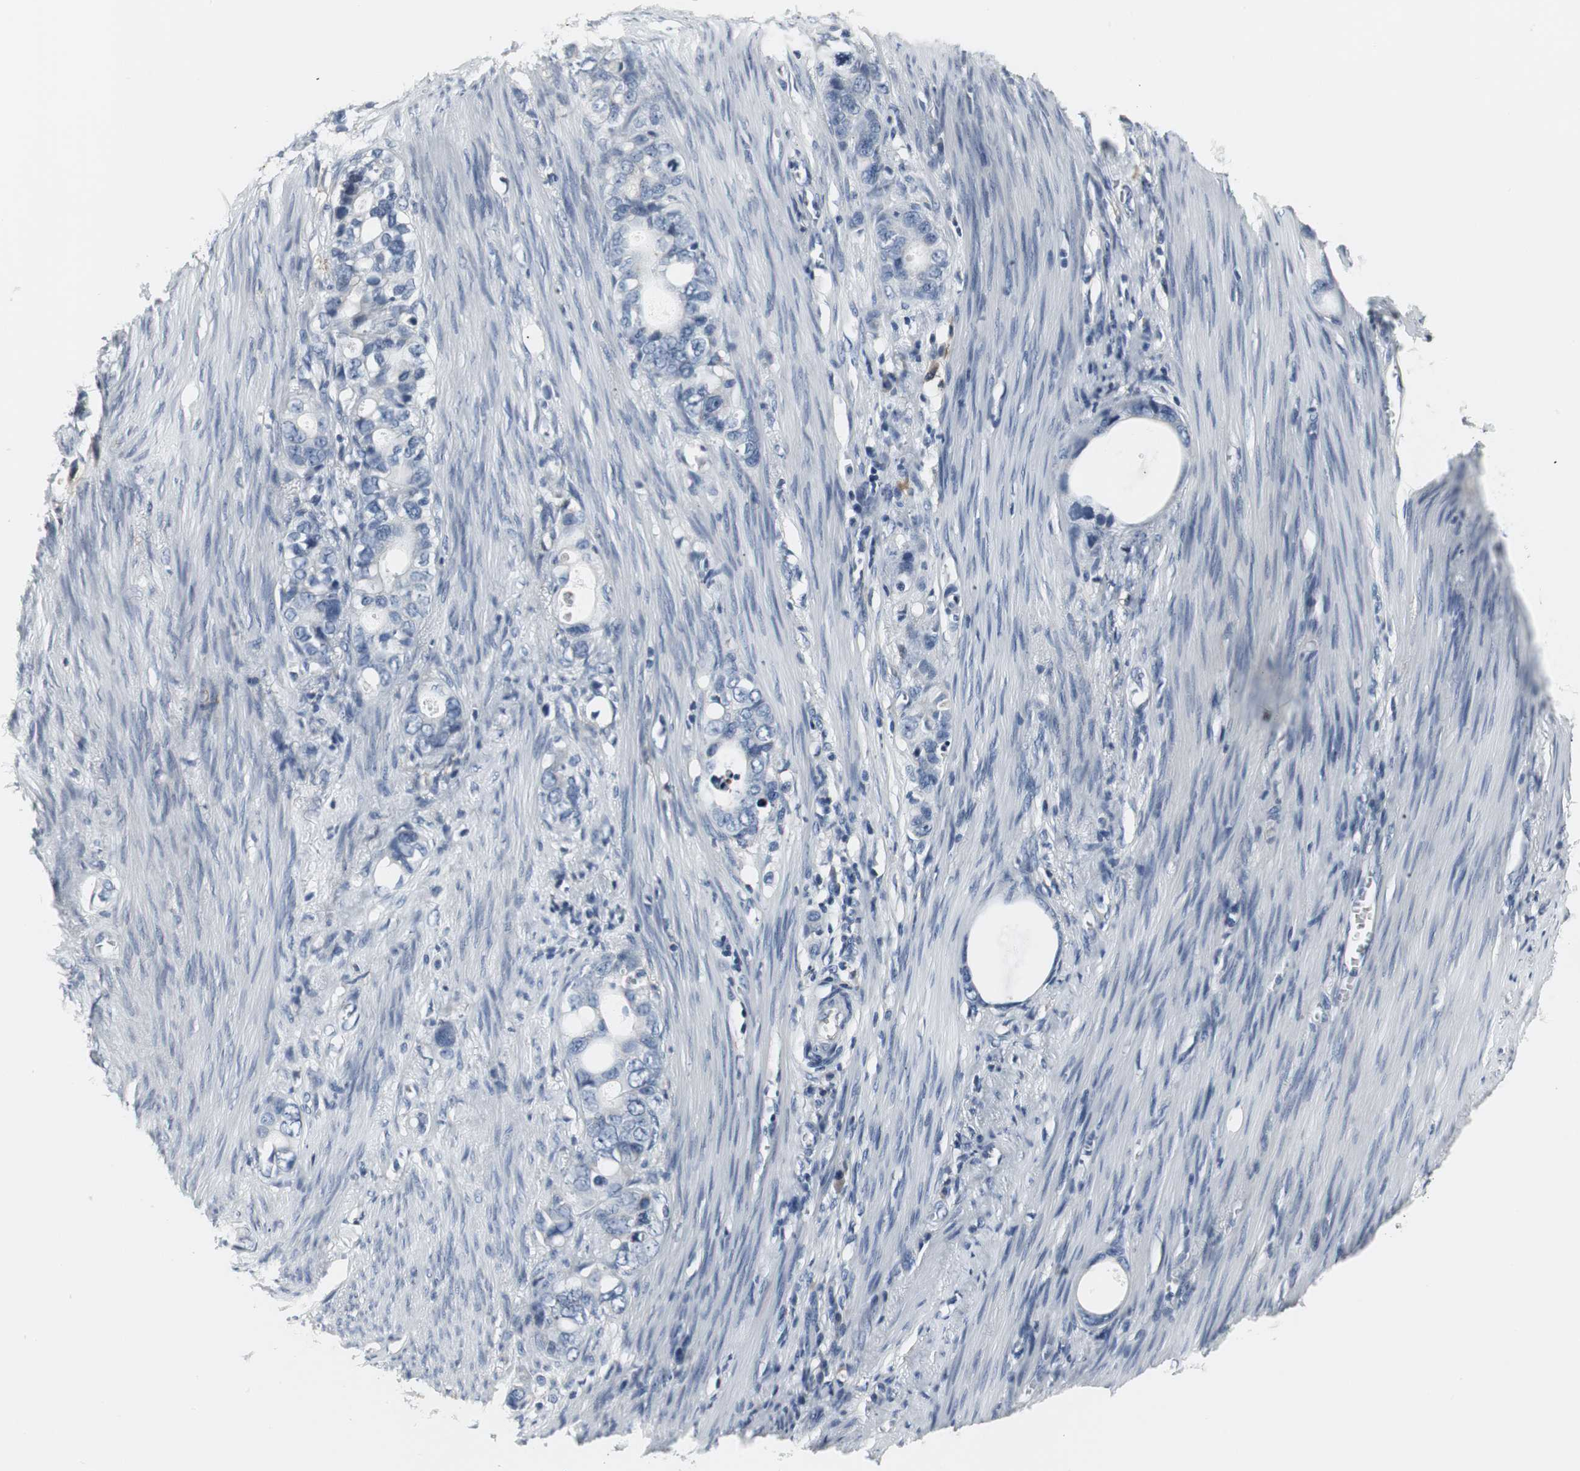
{"staining": {"intensity": "negative", "quantity": "none", "location": "none"}, "tissue": "stomach cancer", "cell_type": "Tumor cells", "image_type": "cancer", "snomed": [{"axis": "morphology", "description": "Adenocarcinoma, NOS"}, {"axis": "topography", "description": "Stomach"}], "caption": "Tumor cells are negative for brown protein staining in adenocarcinoma (stomach).", "gene": "SLC2A5", "patient": {"sex": "female", "age": 75}}